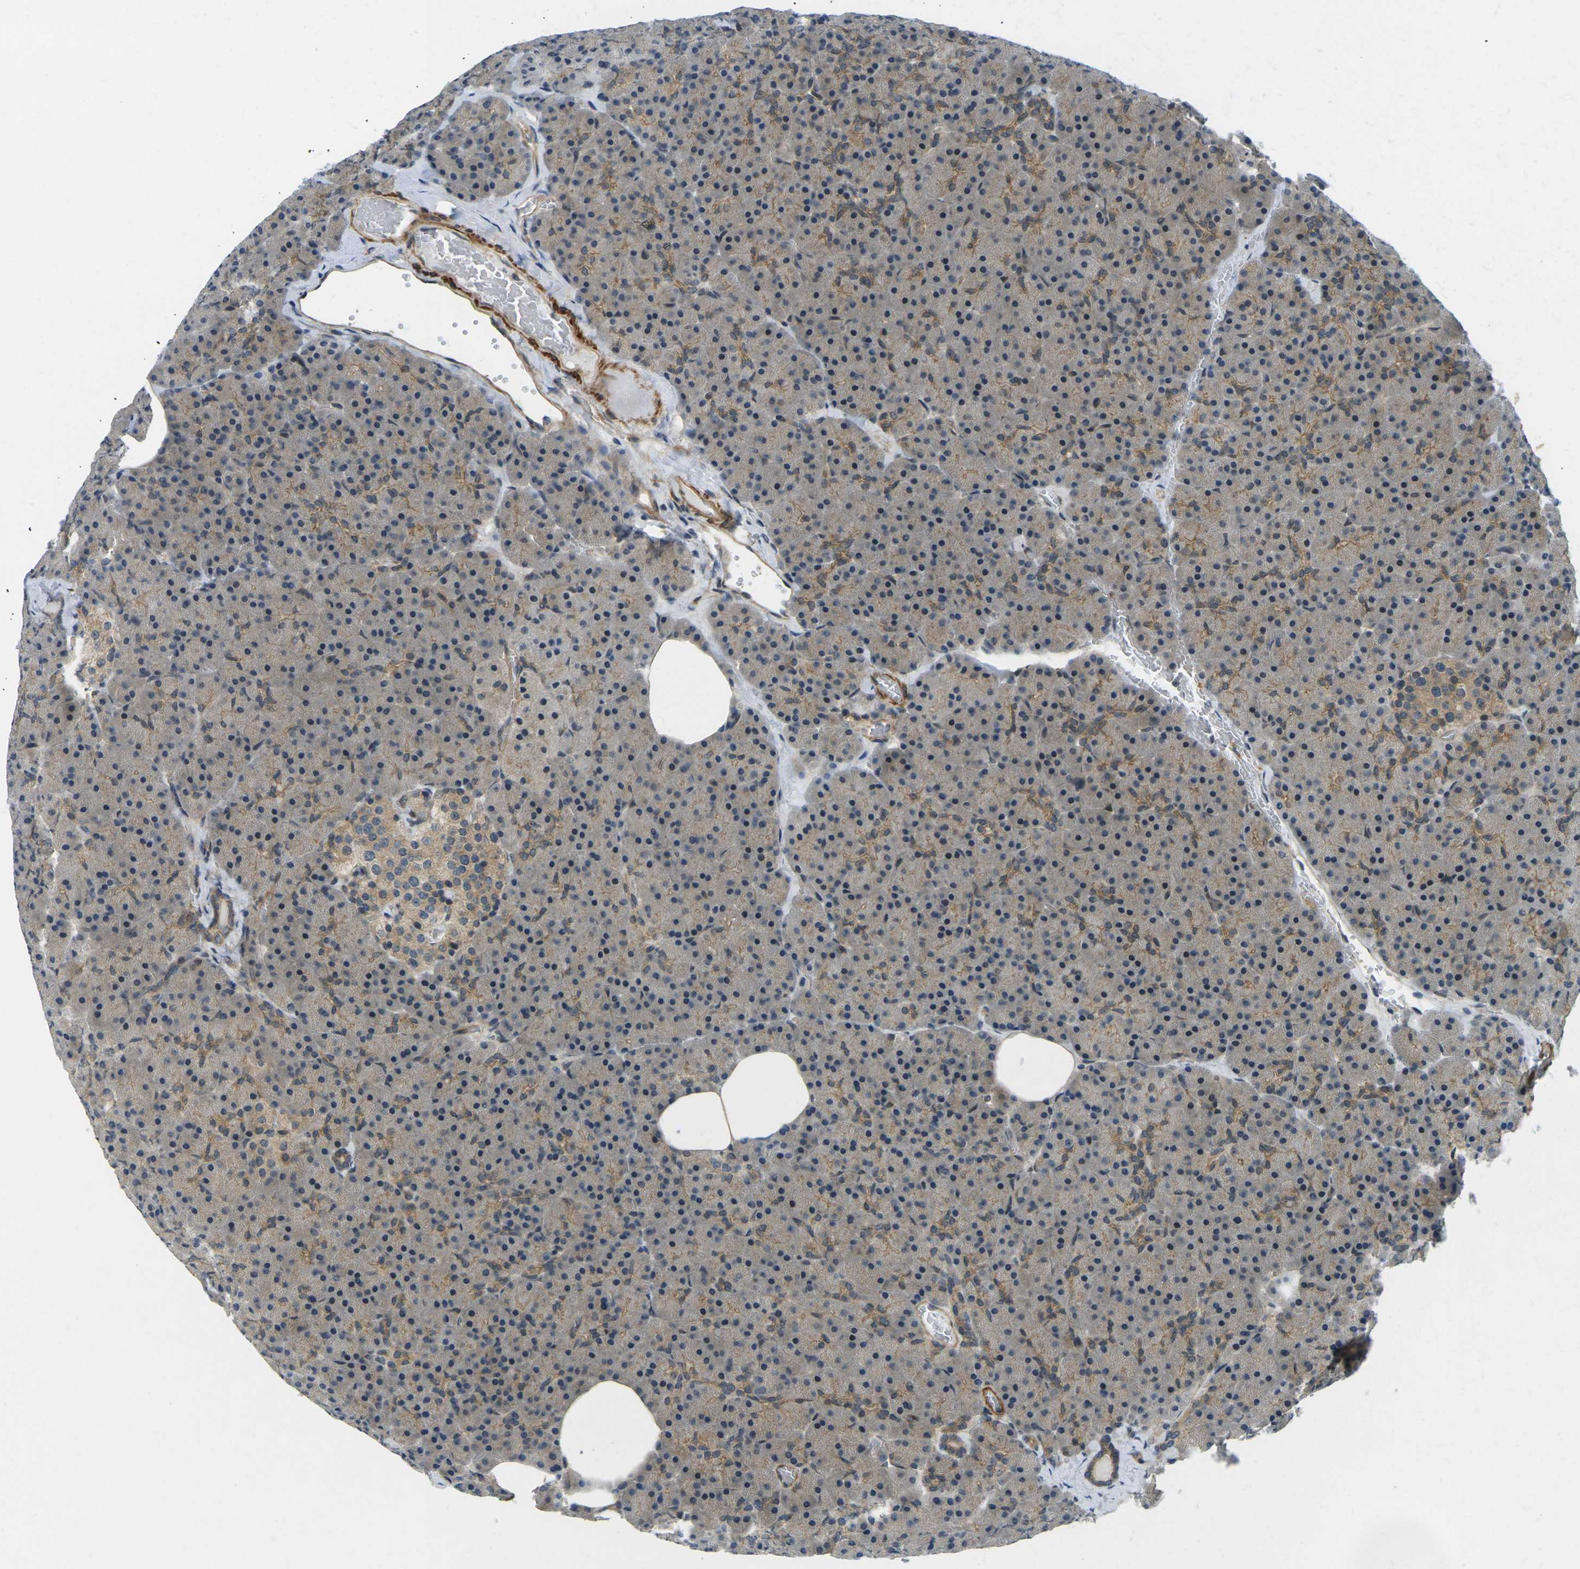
{"staining": {"intensity": "weak", "quantity": "25%-75%", "location": "cytoplasmic/membranous"}, "tissue": "pancreas", "cell_type": "Exocrine glandular cells", "image_type": "normal", "snomed": [{"axis": "morphology", "description": "Normal tissue, NOS"}, {"axis": "topography", "description": "Pancreas"}], "caption": "A brown stain shows weak cytoplasmic/membranous staining of a protein in exocrine glandular cells of benign human pancreas. Using DAB (brown) and hematoxylin (blue) stains, captured at high magnification using brightfield microscopy.", "gene": "KCTD10", "patient": {"sex": "female", "age": 35}}